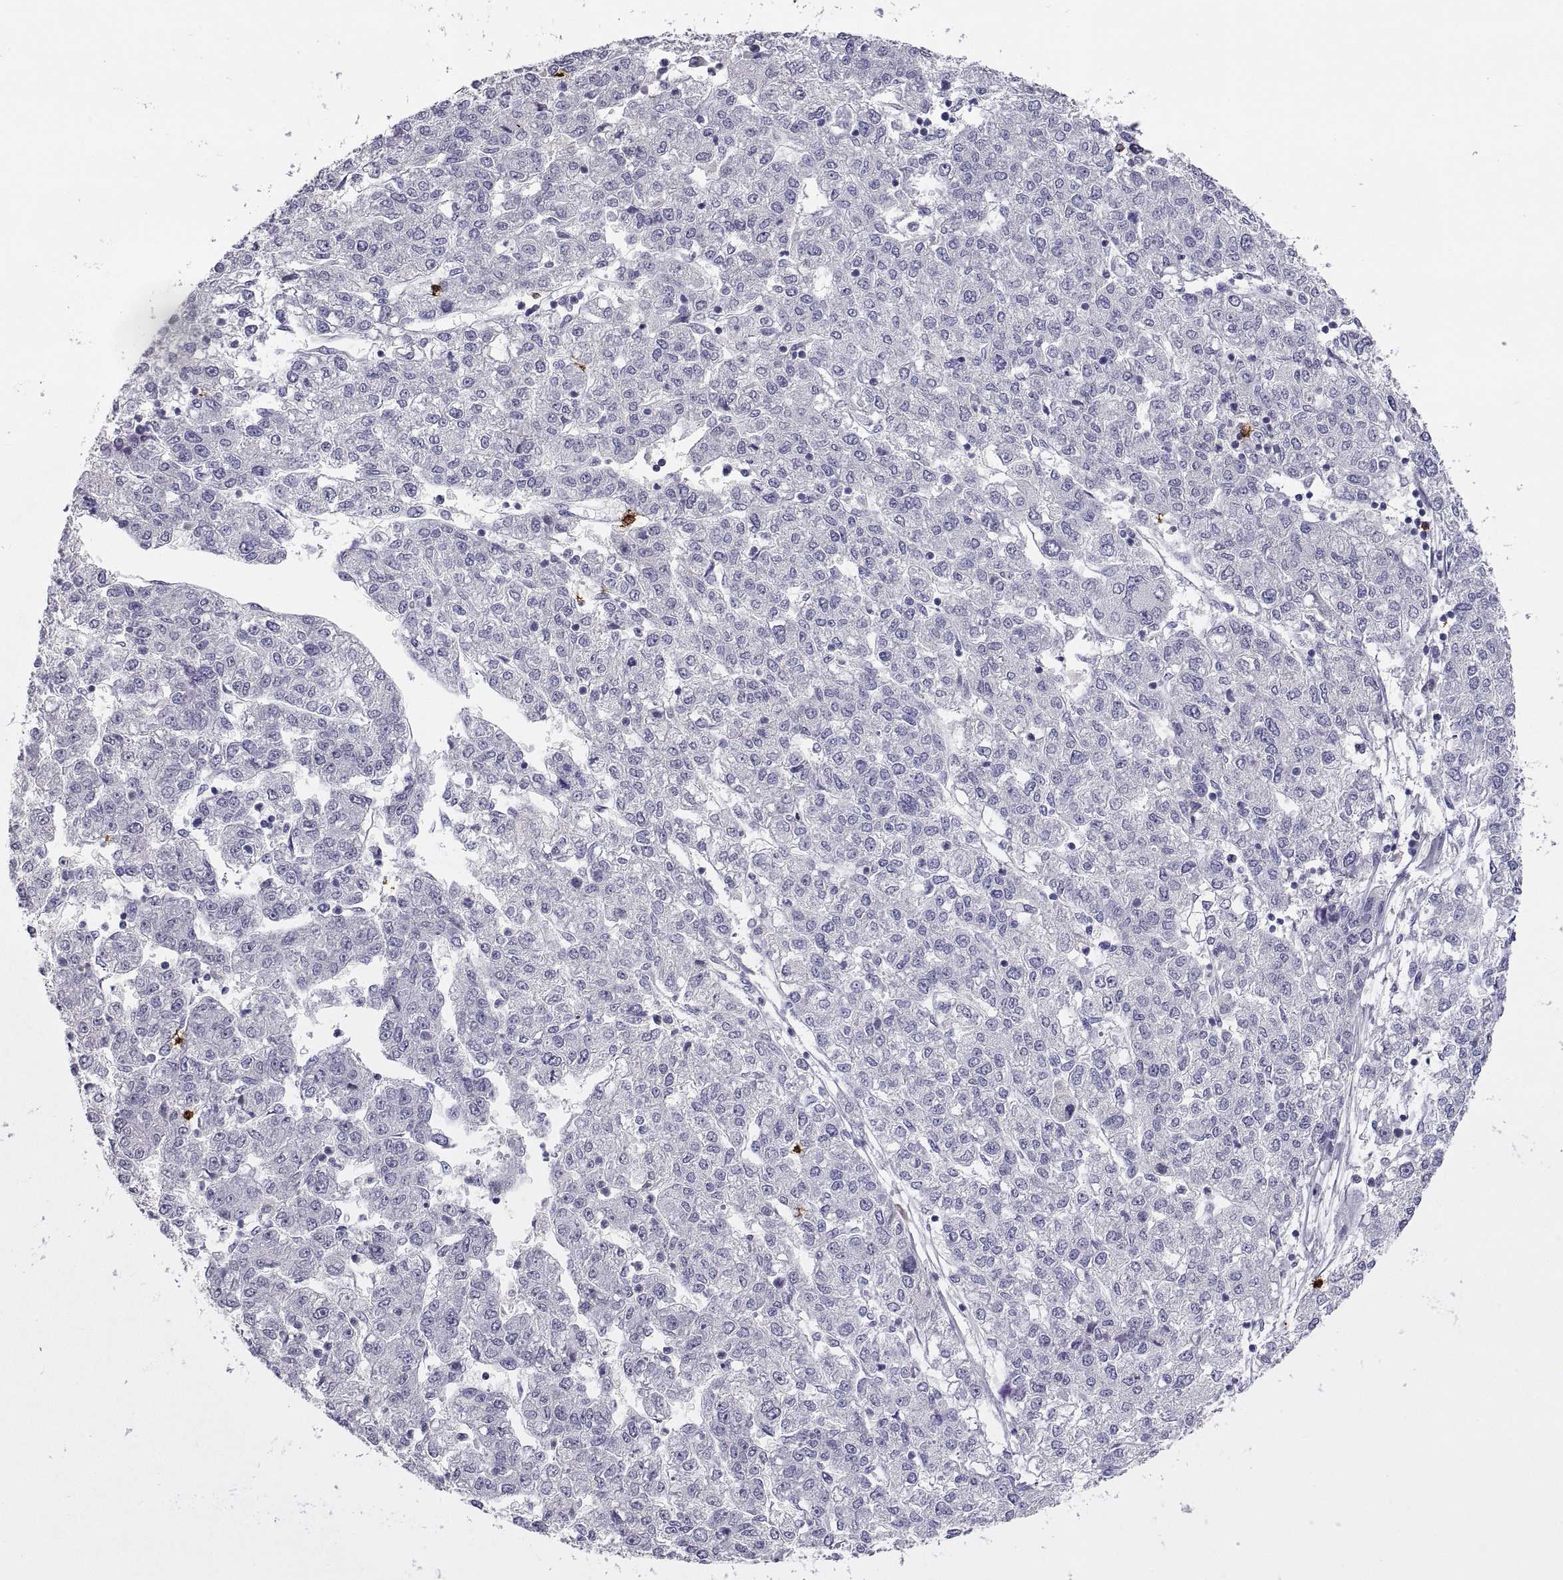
{"staining": {"intensity": "negative", "quantity": "none", "location": "none"}, "tissue": "liver cancer", "cell_type": "Tumor cells", "image_type": "cancer", "snomed": [{"axis": "morphology", "description": "Carcinoma, Hepatocellular, NOS"}, {"axis": "topography", "description": "Liver"}], "caption": "Hepatocellular carcinoma (liver) was stained to show a protein in brown. There is no significant positivity in tumor cells.", "gene": "MS4A1", "patient": {"sex": "male", "age": 56}}